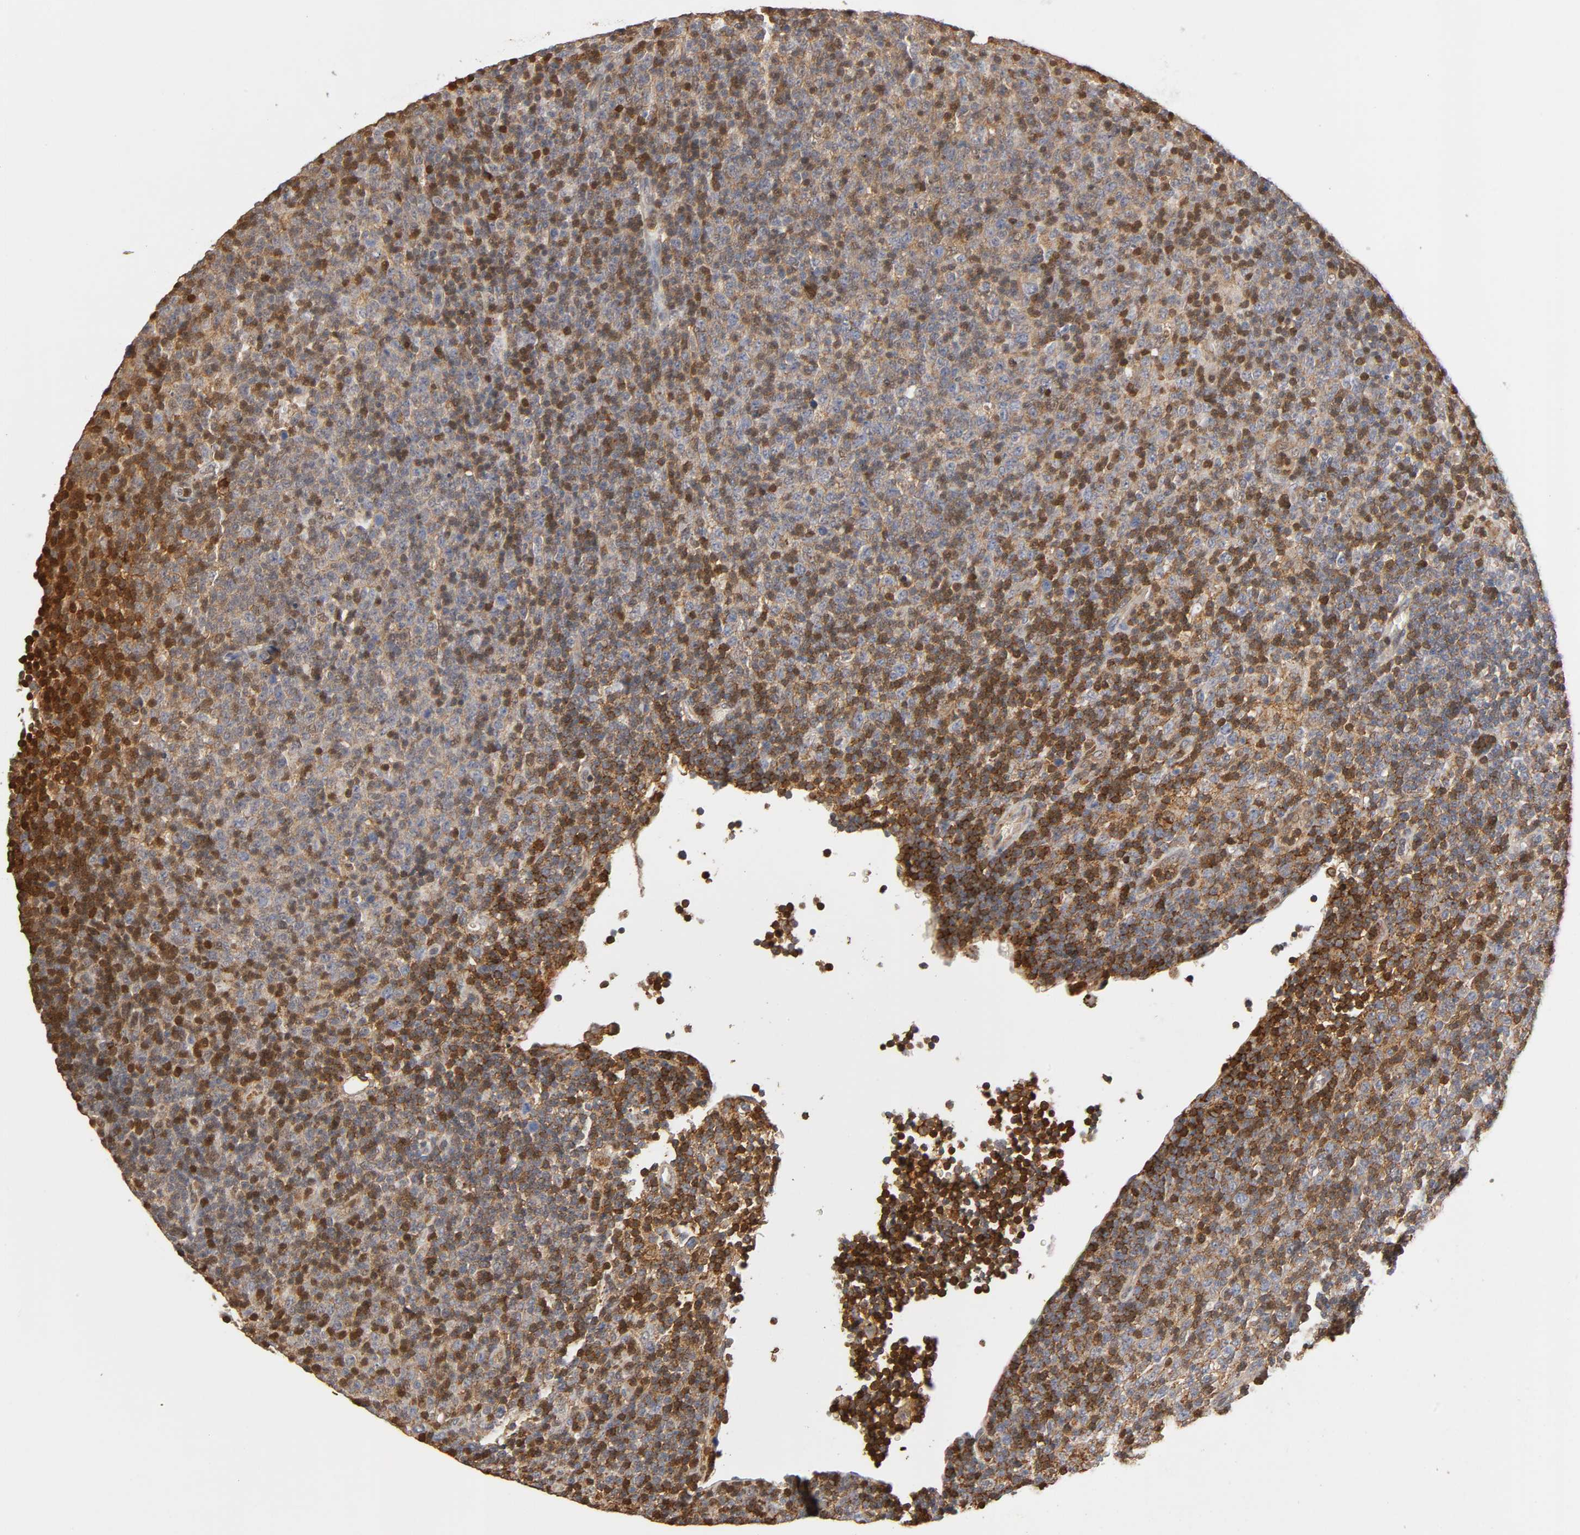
{"staining": {"intensity": "strong", "quantity": "25%-75%", "location": "cytoplasmic/membranous,nuclear"}, "tissue": "lymphoma", "cell_type": "Tumor cells", "image_type": "cancer", "snomed": [{"axis": "morphology", "description": "Malignant lymphoma, non-Hodgkin's type, Low grade"}, {"axis": "topography", "description": "Lymph node"}], "caption": "Protein analysis of lymphoma tissue demonstrates strong cytoplasmic/membranous and nuclear positivity in about 25%-75% of tumor cells.", "gene": "ANXA11", "patient": {"sex": "male", "age": 70}}